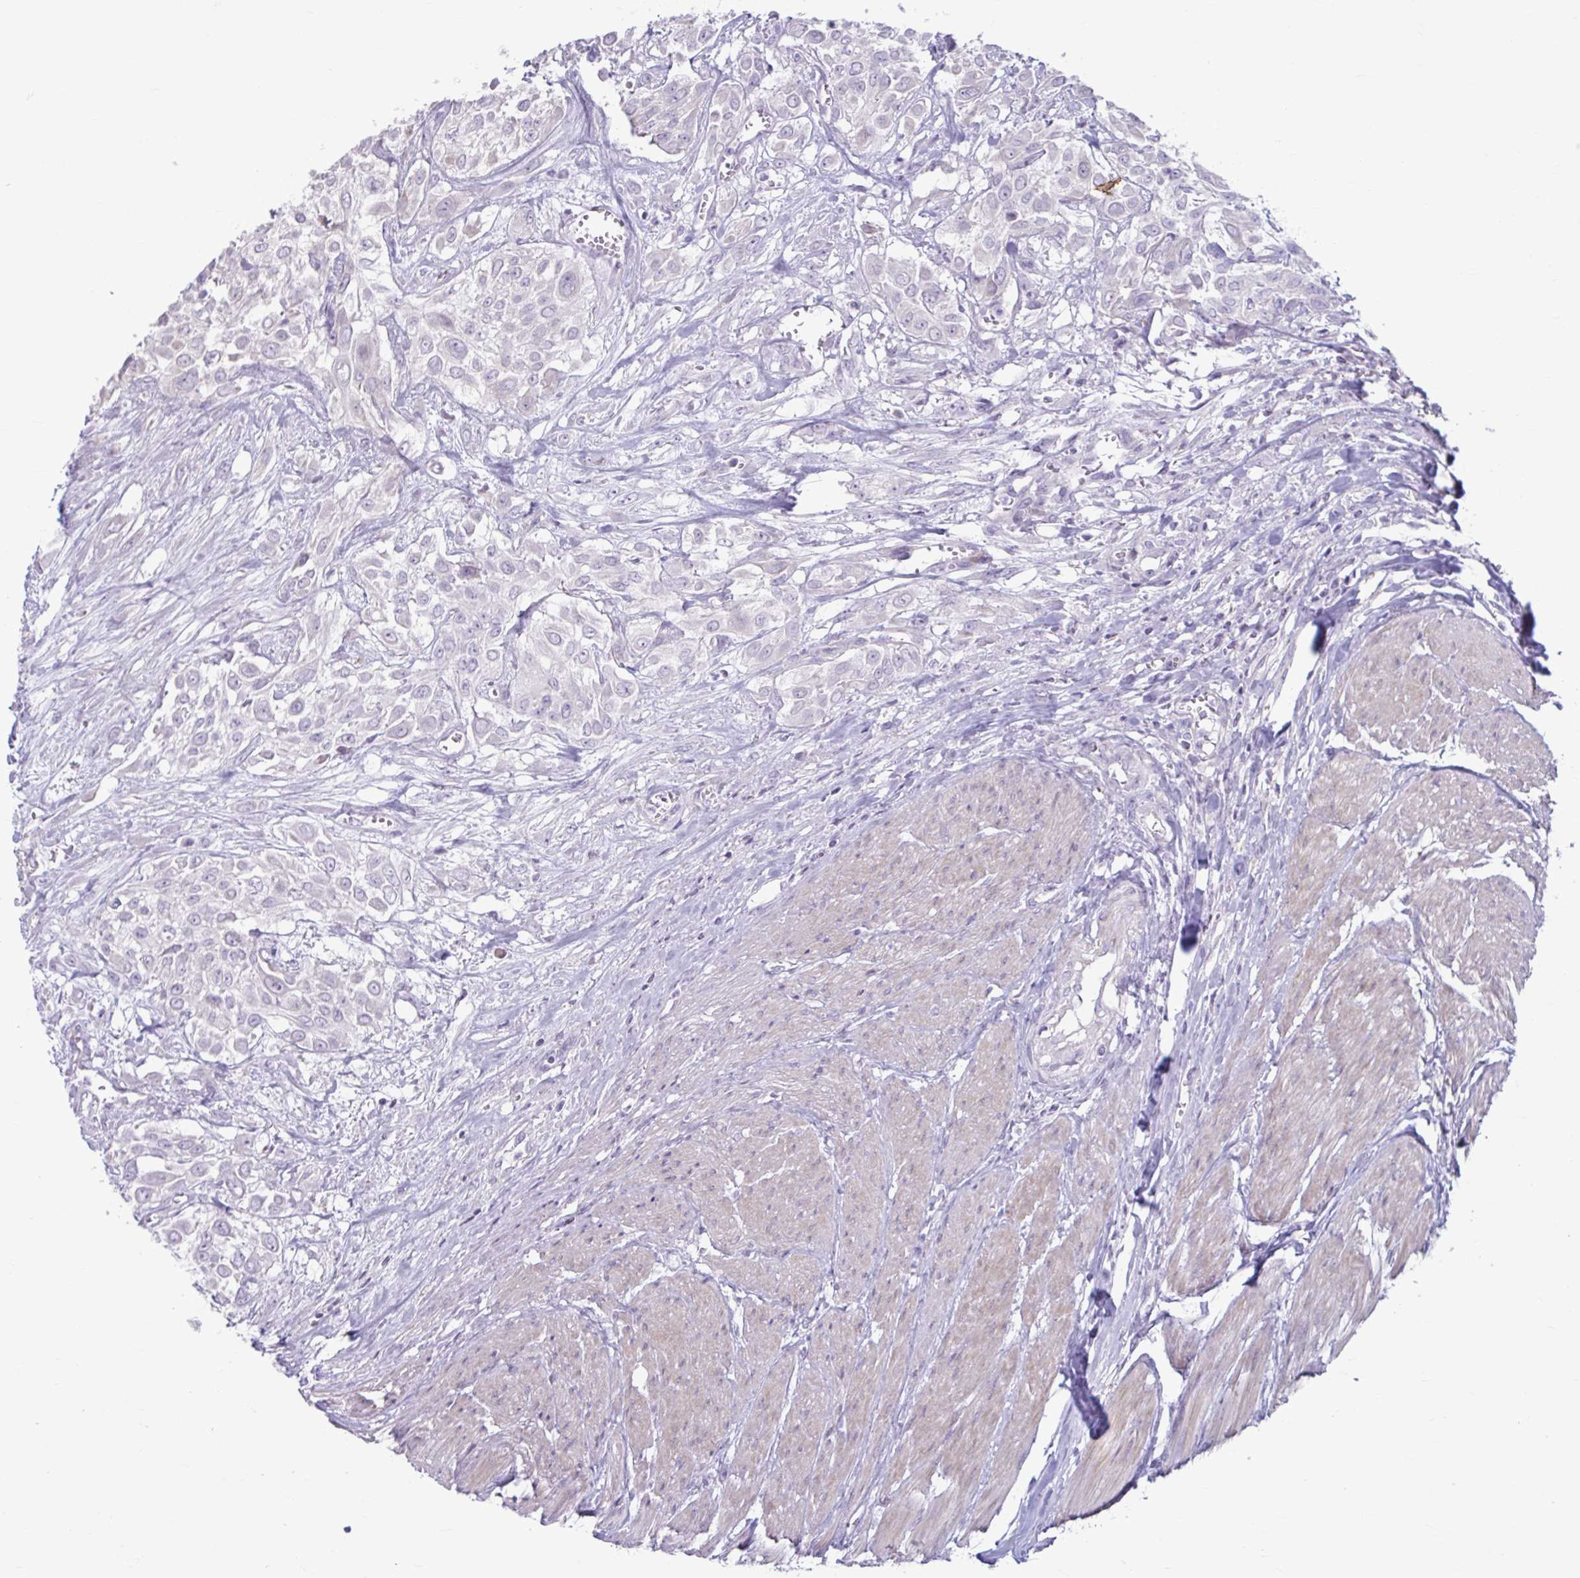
{"staining": {"intensity": "negative", "quantity": "none", "location": "none"}, "tissue": "urothelial cancer", "cell_type": "Tumor cells", "image_type": "cancer", "snomed": [{"axis": "morphology", "description": "Urothelial carcinoma, High grade"}, {"axis": "topography", "description": "Urinary bladder"}], "caption": "This is a photomicrograph of immunohistochemistry staining of high-grade urothelial carcinoma, which shows no expression in tumor cells.", "gene": "MSMO1", "patient": {"sex": "male", "age": 57}}